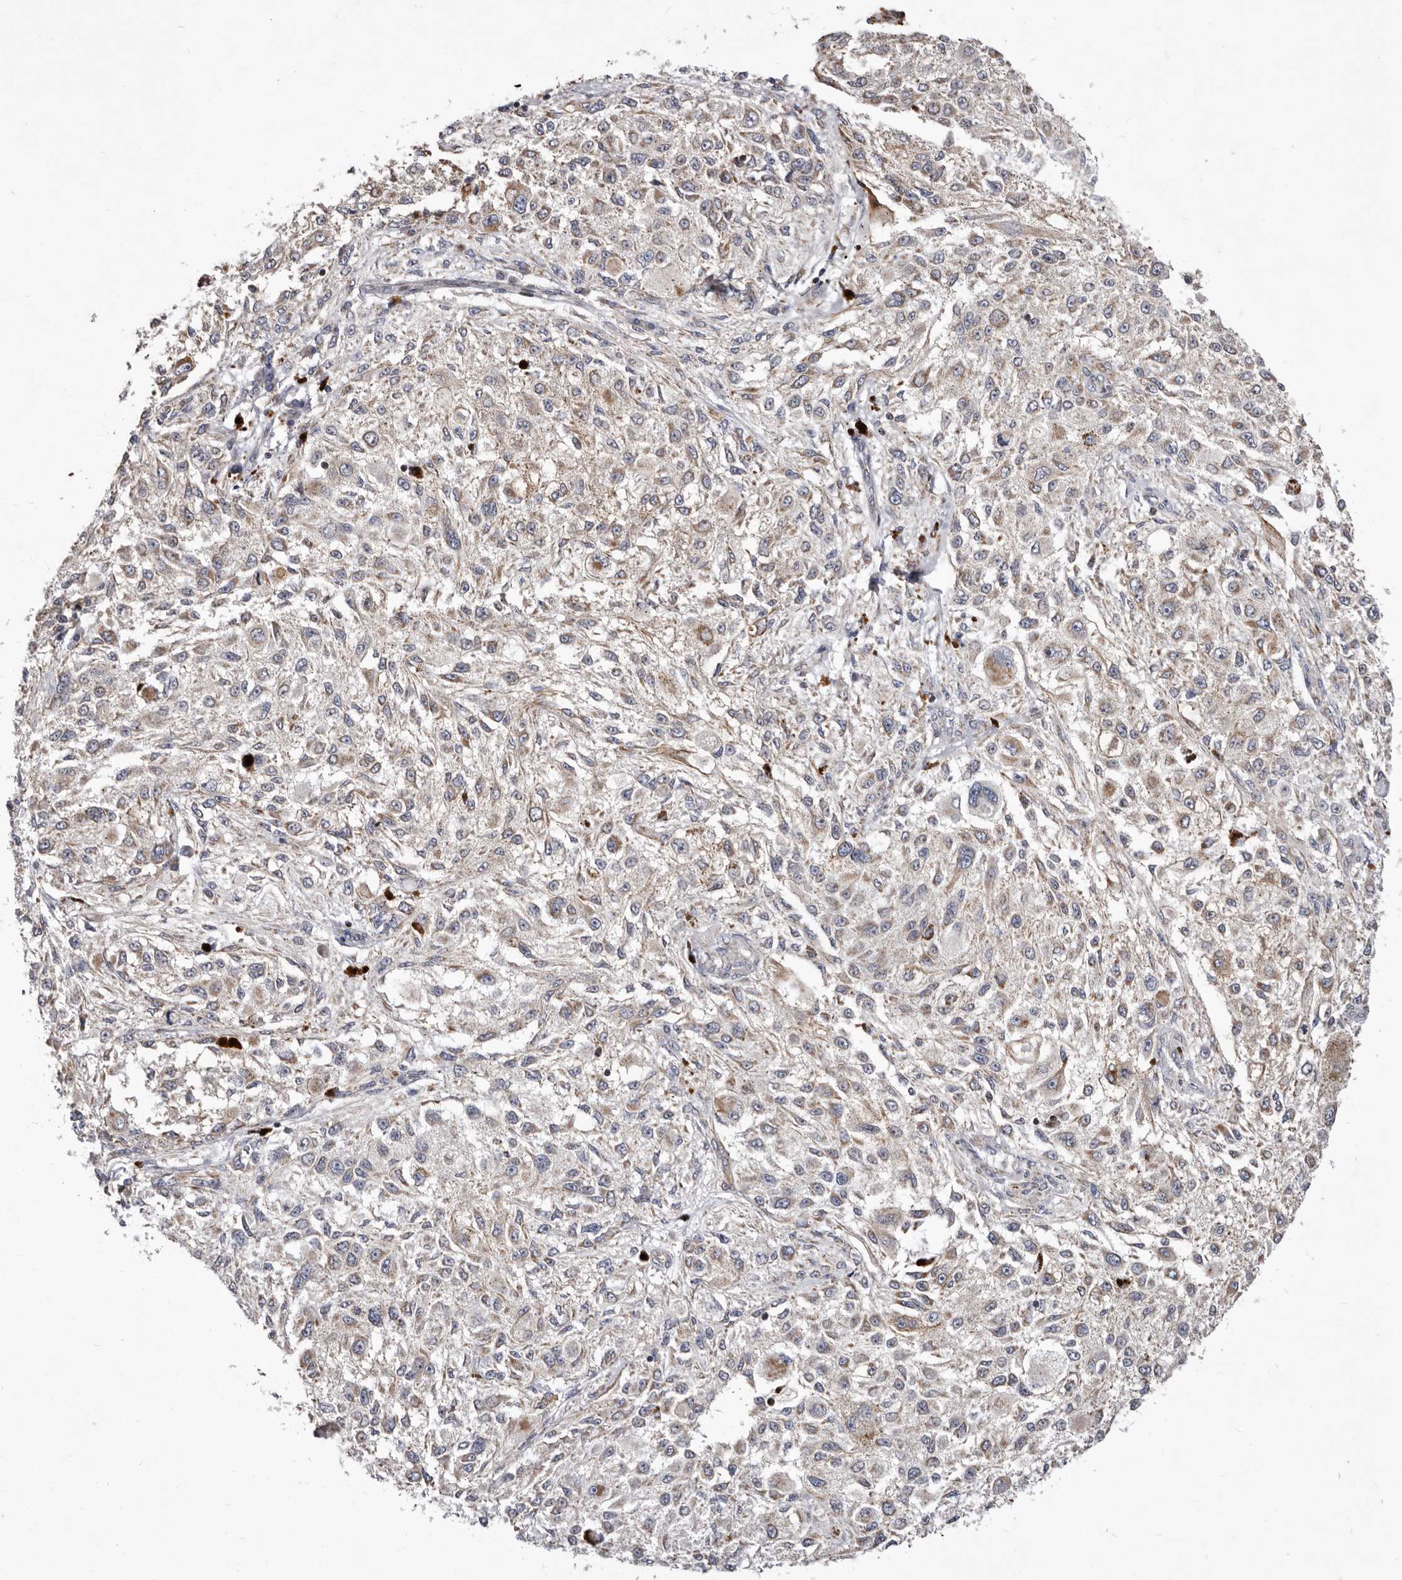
{"staining": {"intensity": "weak", "quantity": ">75%", "location": "cytoplasmic/membranous"}, "tissue": "melanoma", "cell_type": "Tumor cells", "image_type": "cancer", "snomed": [{"axis": "morphology", "description": "Necrosis, NOS"}, {"axis": "morphology", "description": "Malignant melanoma, NOS"}, {"axis": "topography", "description": "Skin"}], "caption": "Immunohistochemical staining of human malignant melanoma reveals low levels of weak cytoplasmic/membranous positivity in about >75% of tumor cells. (Stains: DAB in brown, nuclei in blue, Microscopy: brightfield microscopy at high magnification).", "gene": "TIMM17B", "patient": {"sex": "female", "age": 87}}